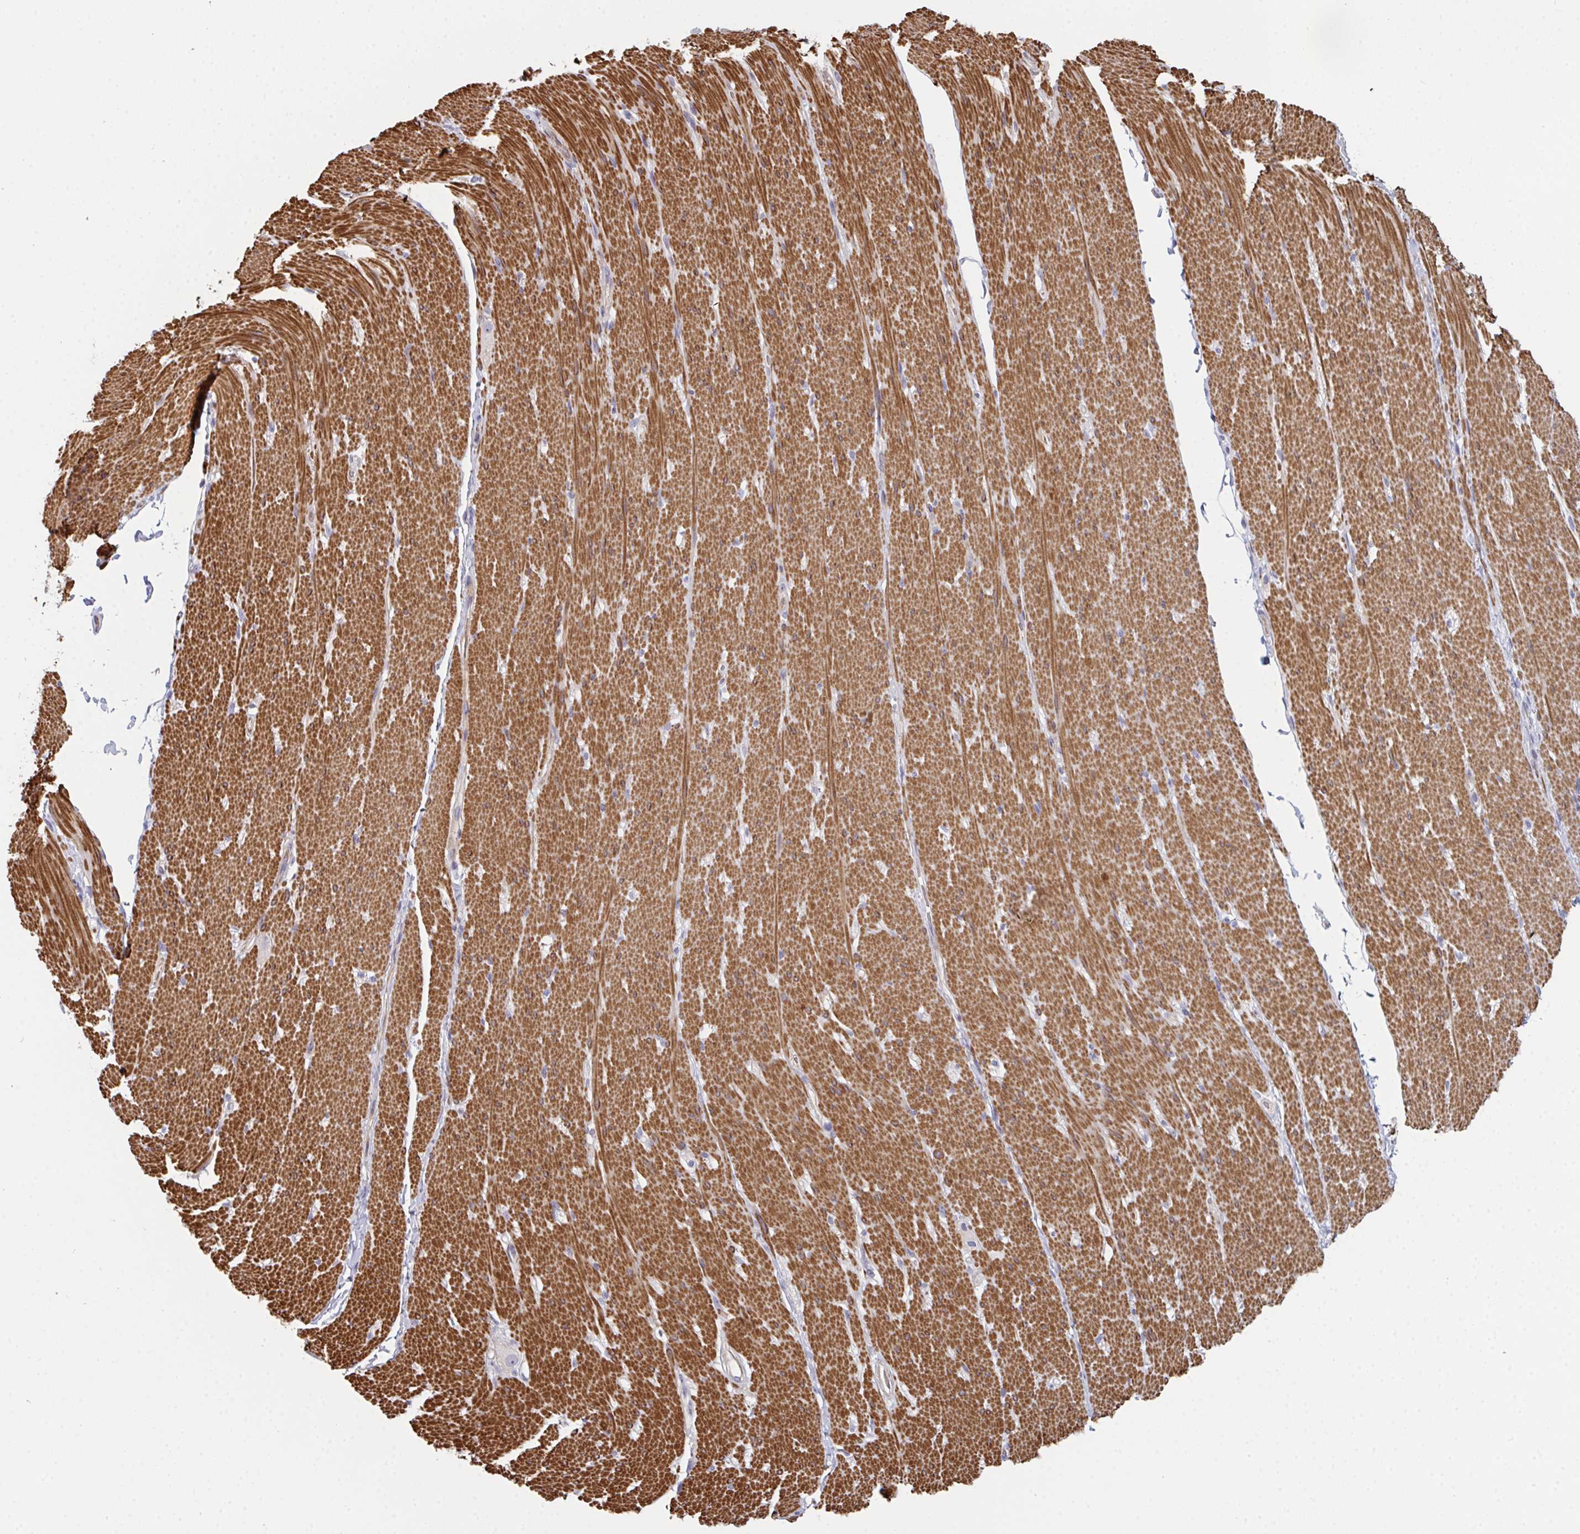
{"staining": {"intensity": "strong", "quantity": ">75%", "location": "cytoplasmic/membranous"}, "tissue": "smooth muscle", "cell_type": "Smooth muscle cells", "image_type": "normal", "snomed": [{"axis": "morphology", "description": "Normal tissue, NOS"}, {"axis": "topography", "description": "Smooth muscle"}, {"axis": "topography", "description": "Rectum"}], "caption": "Smooth muscle cells show high levels of strong cytoplasmic/membranous staining in approximately >75% of cells in normal human smooth muscle.", "gene": "FZD2", "patient": {"sex": "male", "age": 53}}